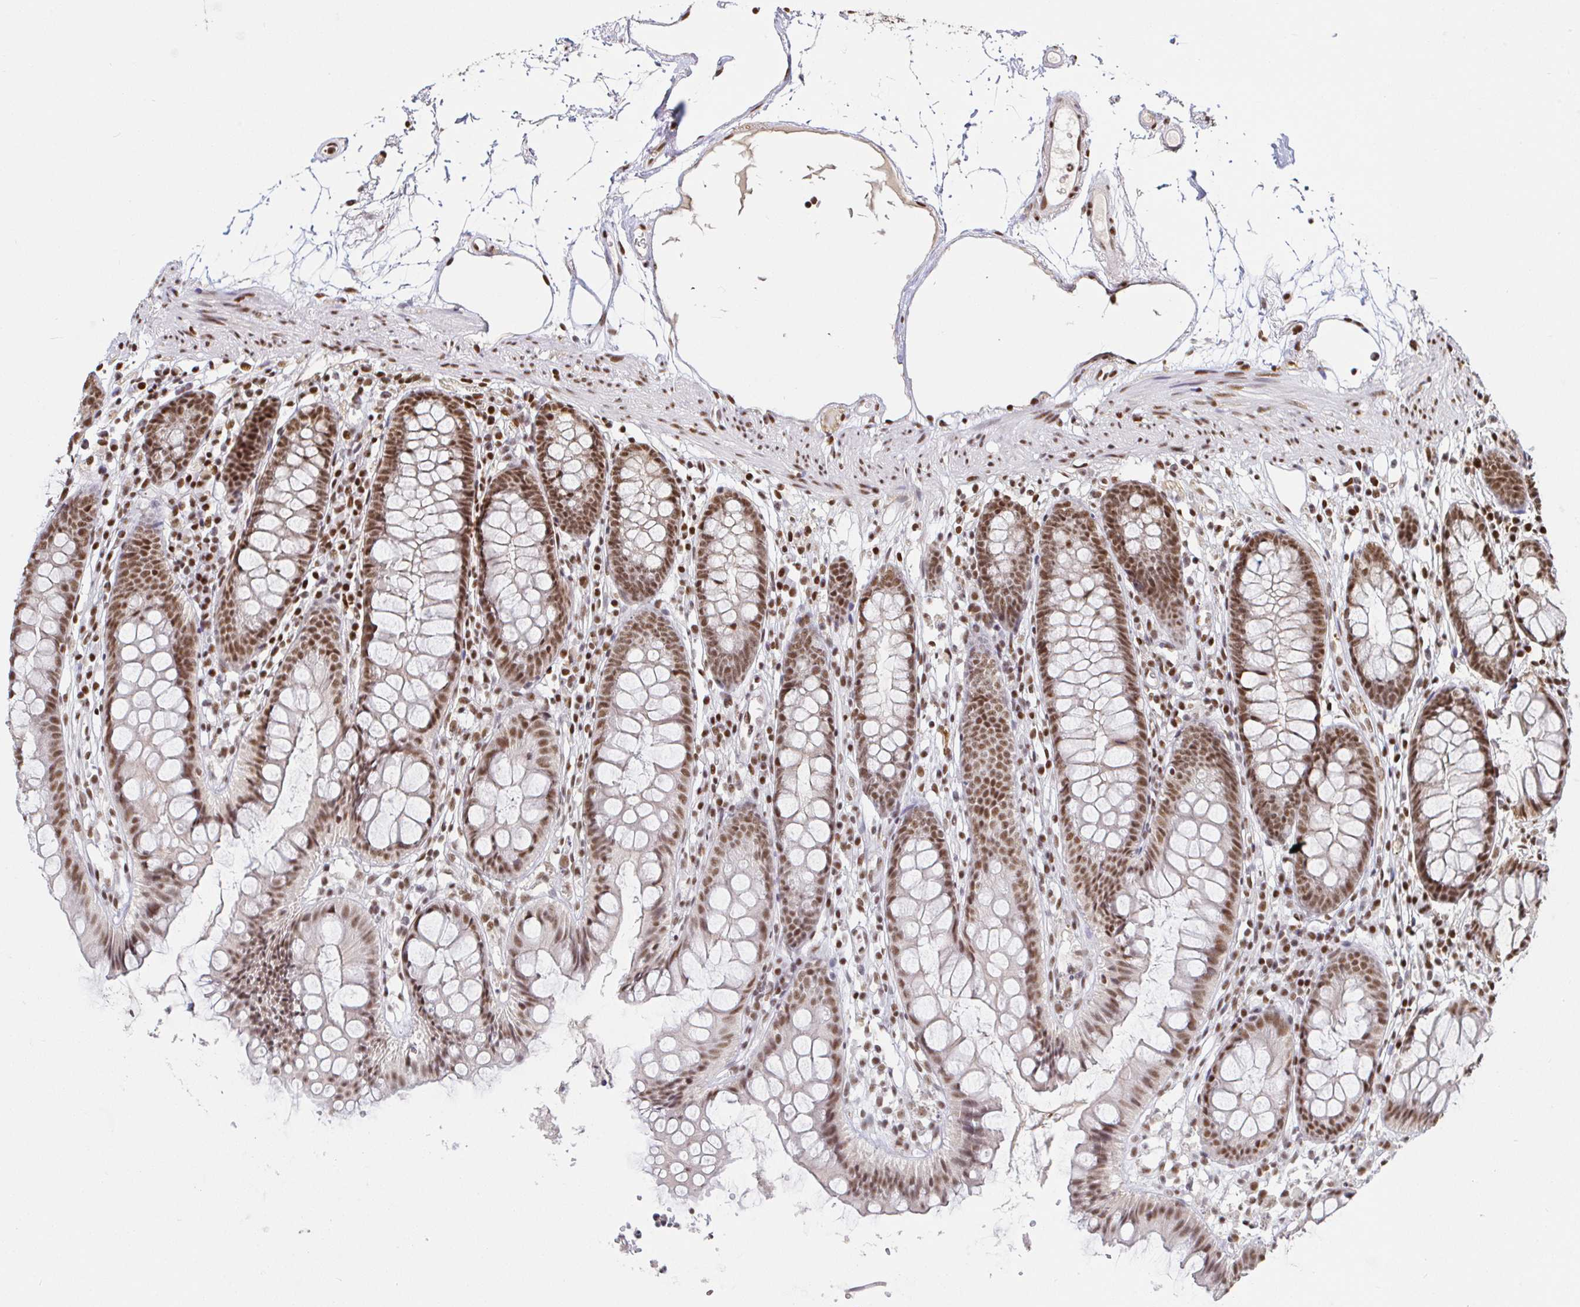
{"staining": {"intensity": "moderate", "quantity": ">75%", "location": "nuclear"}, "tissue": "colon", "cell_type": "Endothelial cells", "image_type": "normal", "snomed": [{"axis": "morphology", "description": "Normal tissue, NOS"}, {"axis": "topography", "description": "Colon"}], "caption": "IHC (DAB) staining of benign human colon demonstrates moderate nuclear protein expression in about >75% of endothelial cells. (DAB = brown stain, brightfield microscopy at high magnification).", "gene": "SP3", "patient": {"sex": "female", "age": 84}}